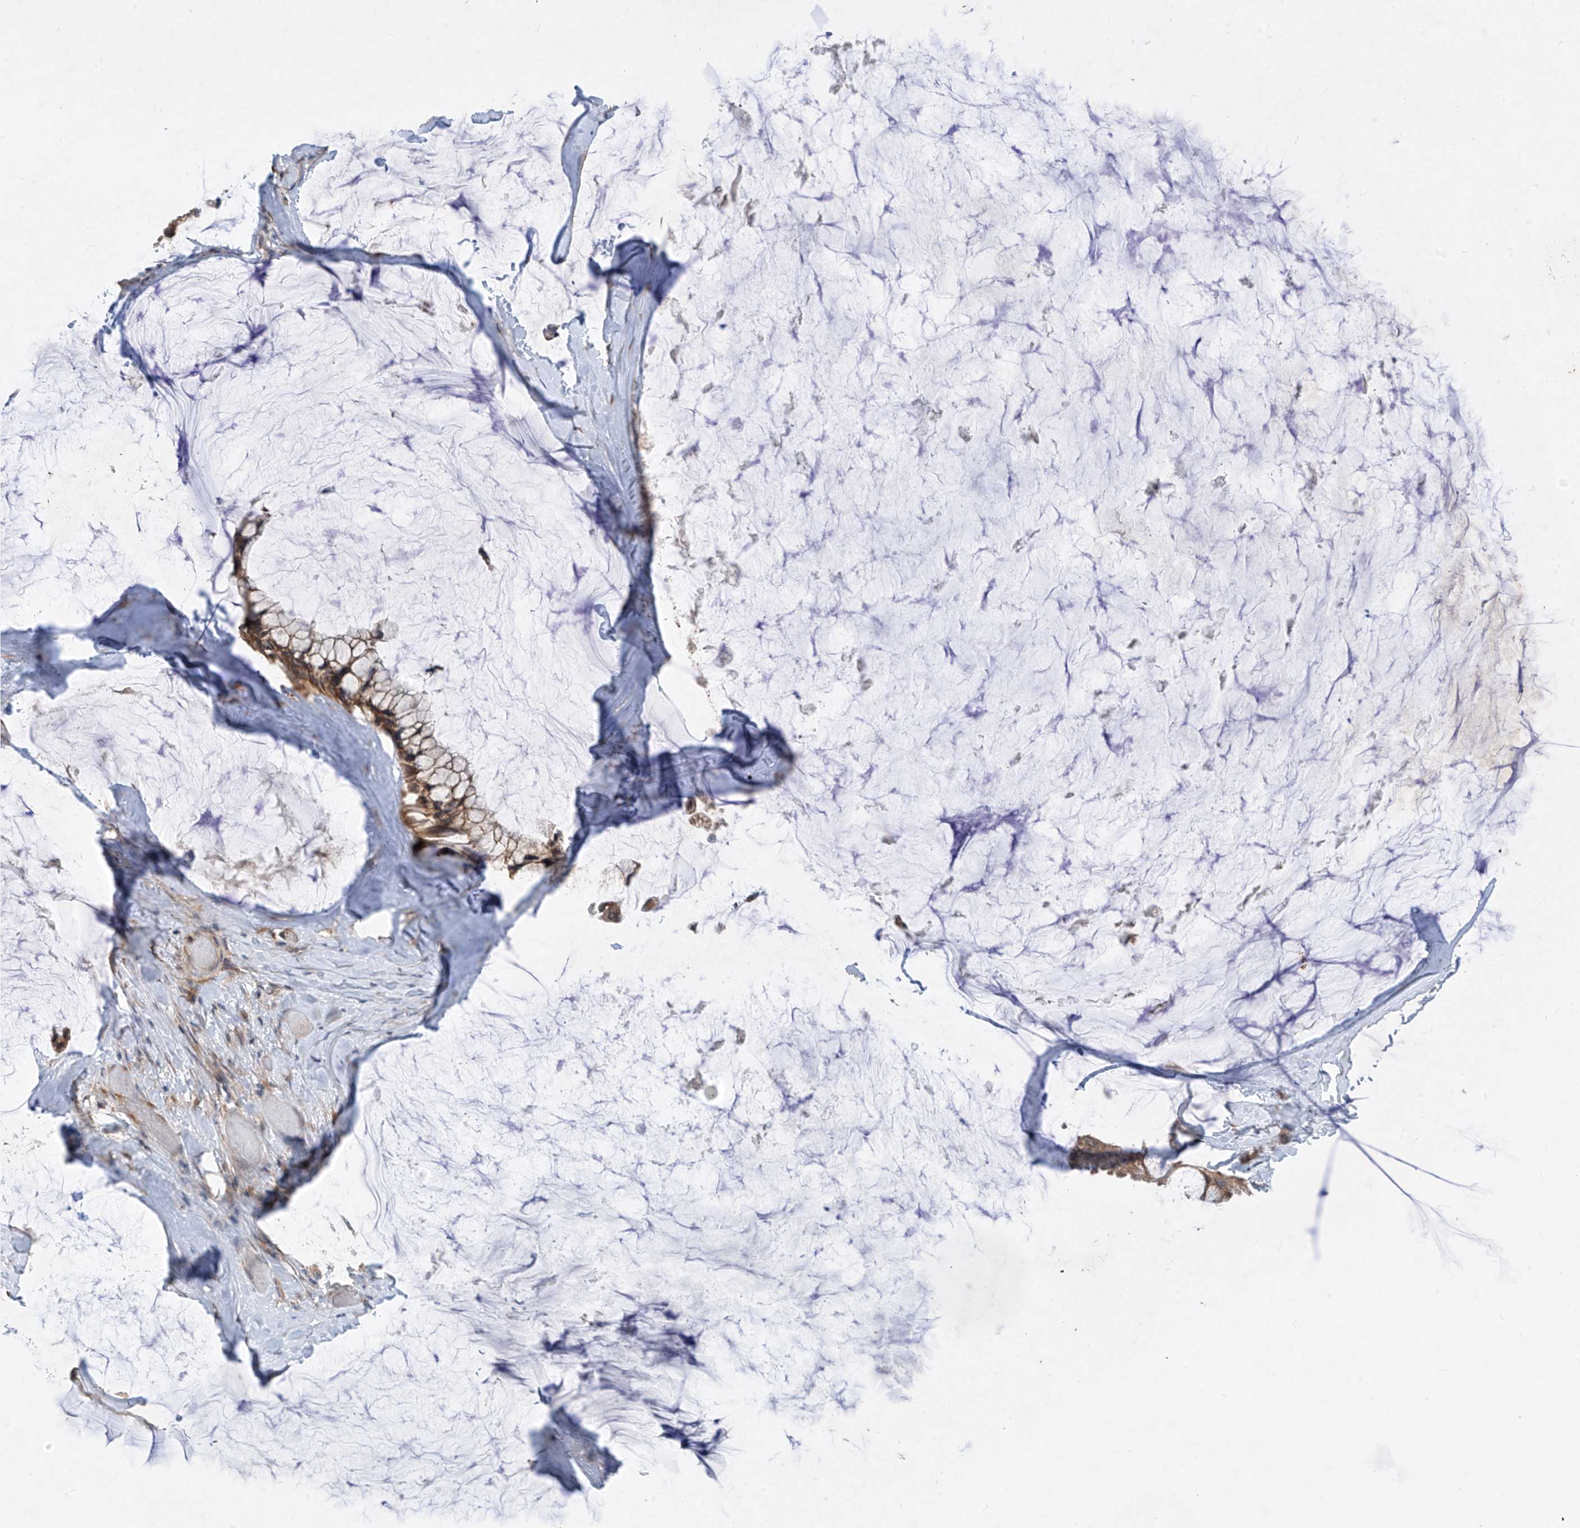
{"staining": {"intensity": "weak", "quantity": ">75%", "location": "cytoplasmic/membranous"}, "tissue": "ovarian cancer", "cell_type": "Tumor cells", "image_type": "cancer", "snomed": [{"axis": "morphology", "description": "Cystadenocarcinoma, mucinous, NOS"}, {"axis": "topography", "description": "Ovary"}], "caption": "Immunohistochemical staining of mucinous cystadenocarcinoma (ovarian) displays low levels of weak cytoplasmic/membranous positivity in about >75% of tumor cells.", "gene": "RPL34", "patient": {"sex": "female", "age": 39}}